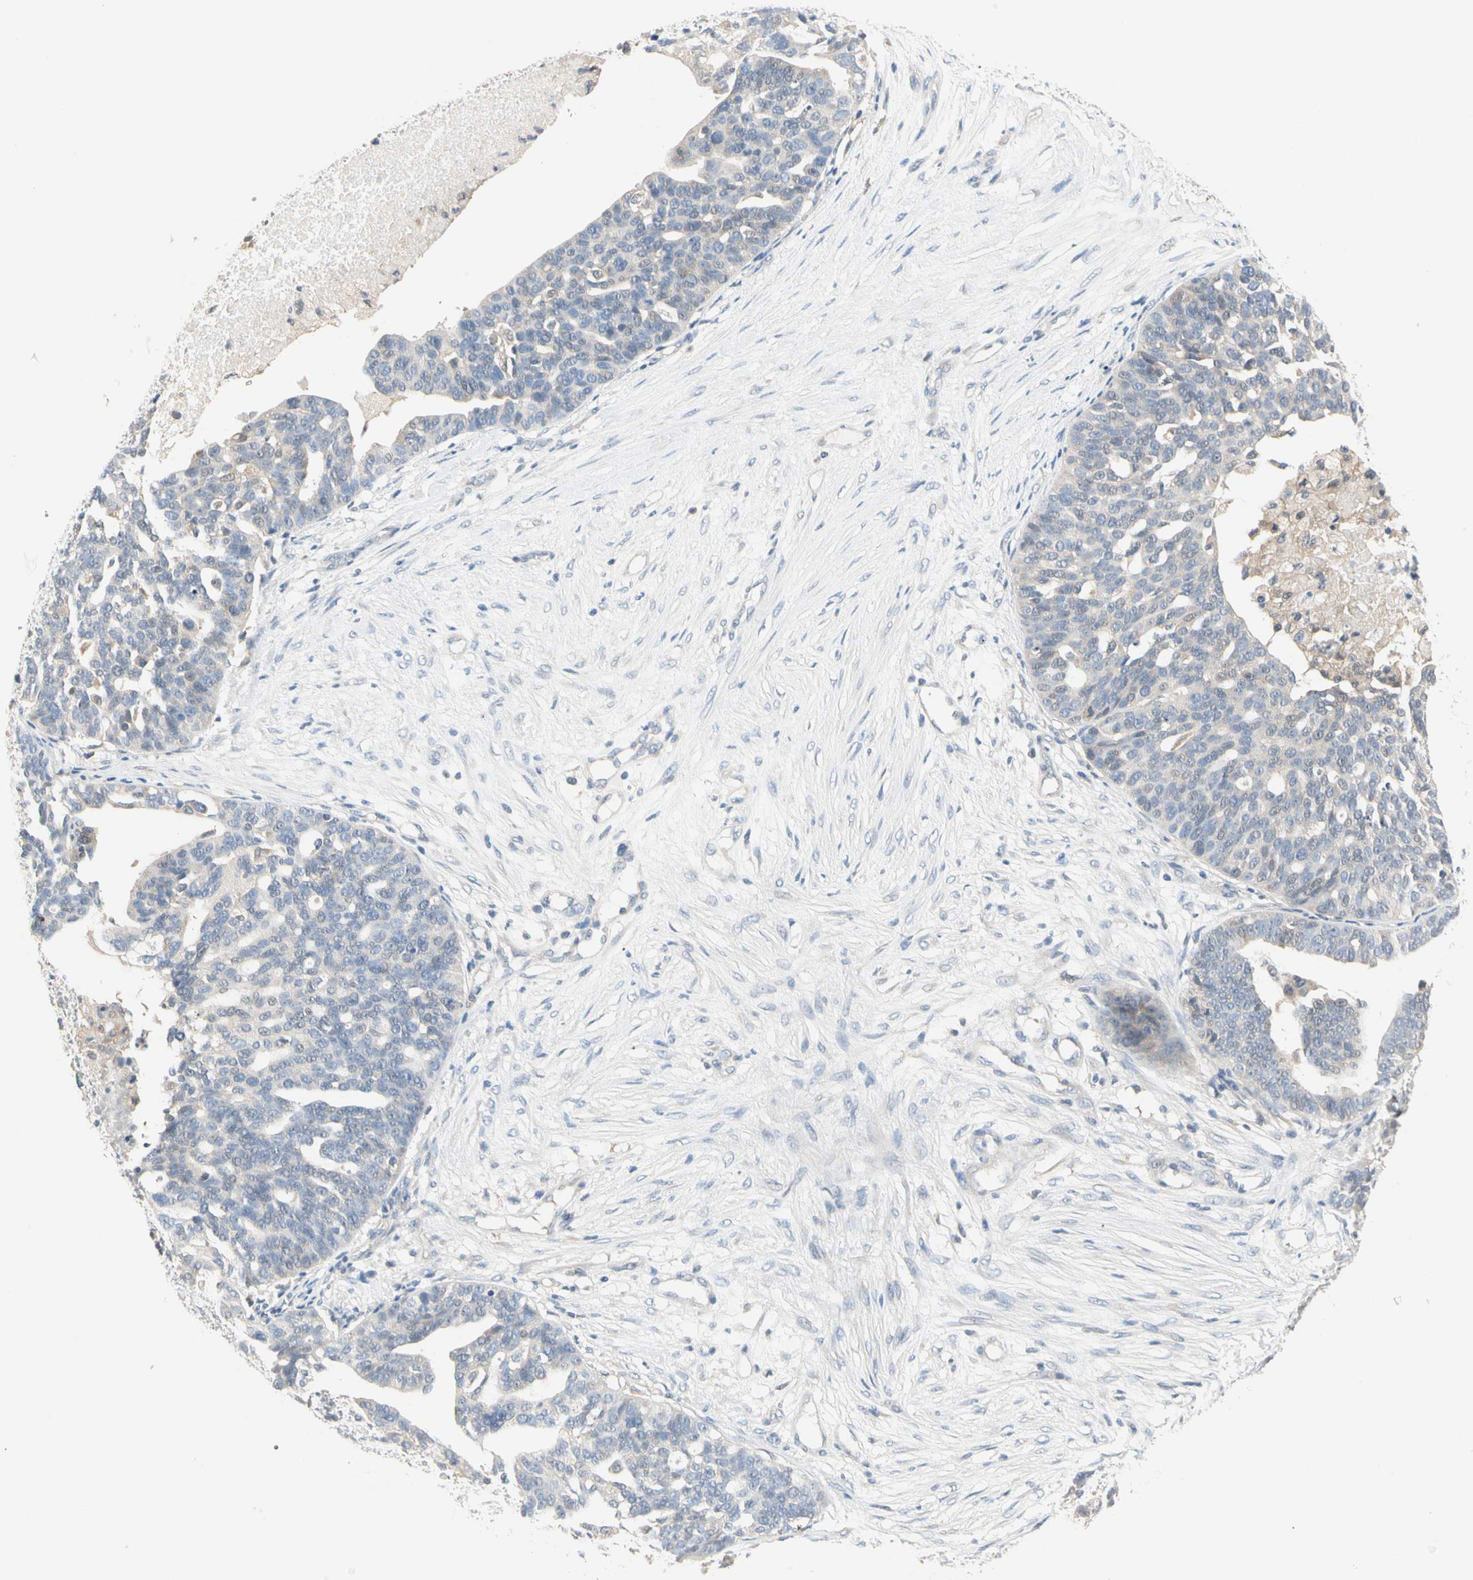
{"staining": {"intensity": "weak", "quantity": "<25%", "location": "cytoplasmic/membranous"}, "tissue": "ovarian cancer", "cell_type": "Tumor cells", "image_type": "cancer", "snomed": [{"axis": "morphology", "description": "Cystadenocarcinoma, serous, NOS"}, {"axis": "topography", "description": "Ovary"}], "caption": "Ovarian cancer (serous cystadenocarcinoma) stained for a protein using immunohistochemistry (IHC) demonstrates no expression tumor cells.", "gene": "MPI", "patient": {"sex": "female", "age": 59}}